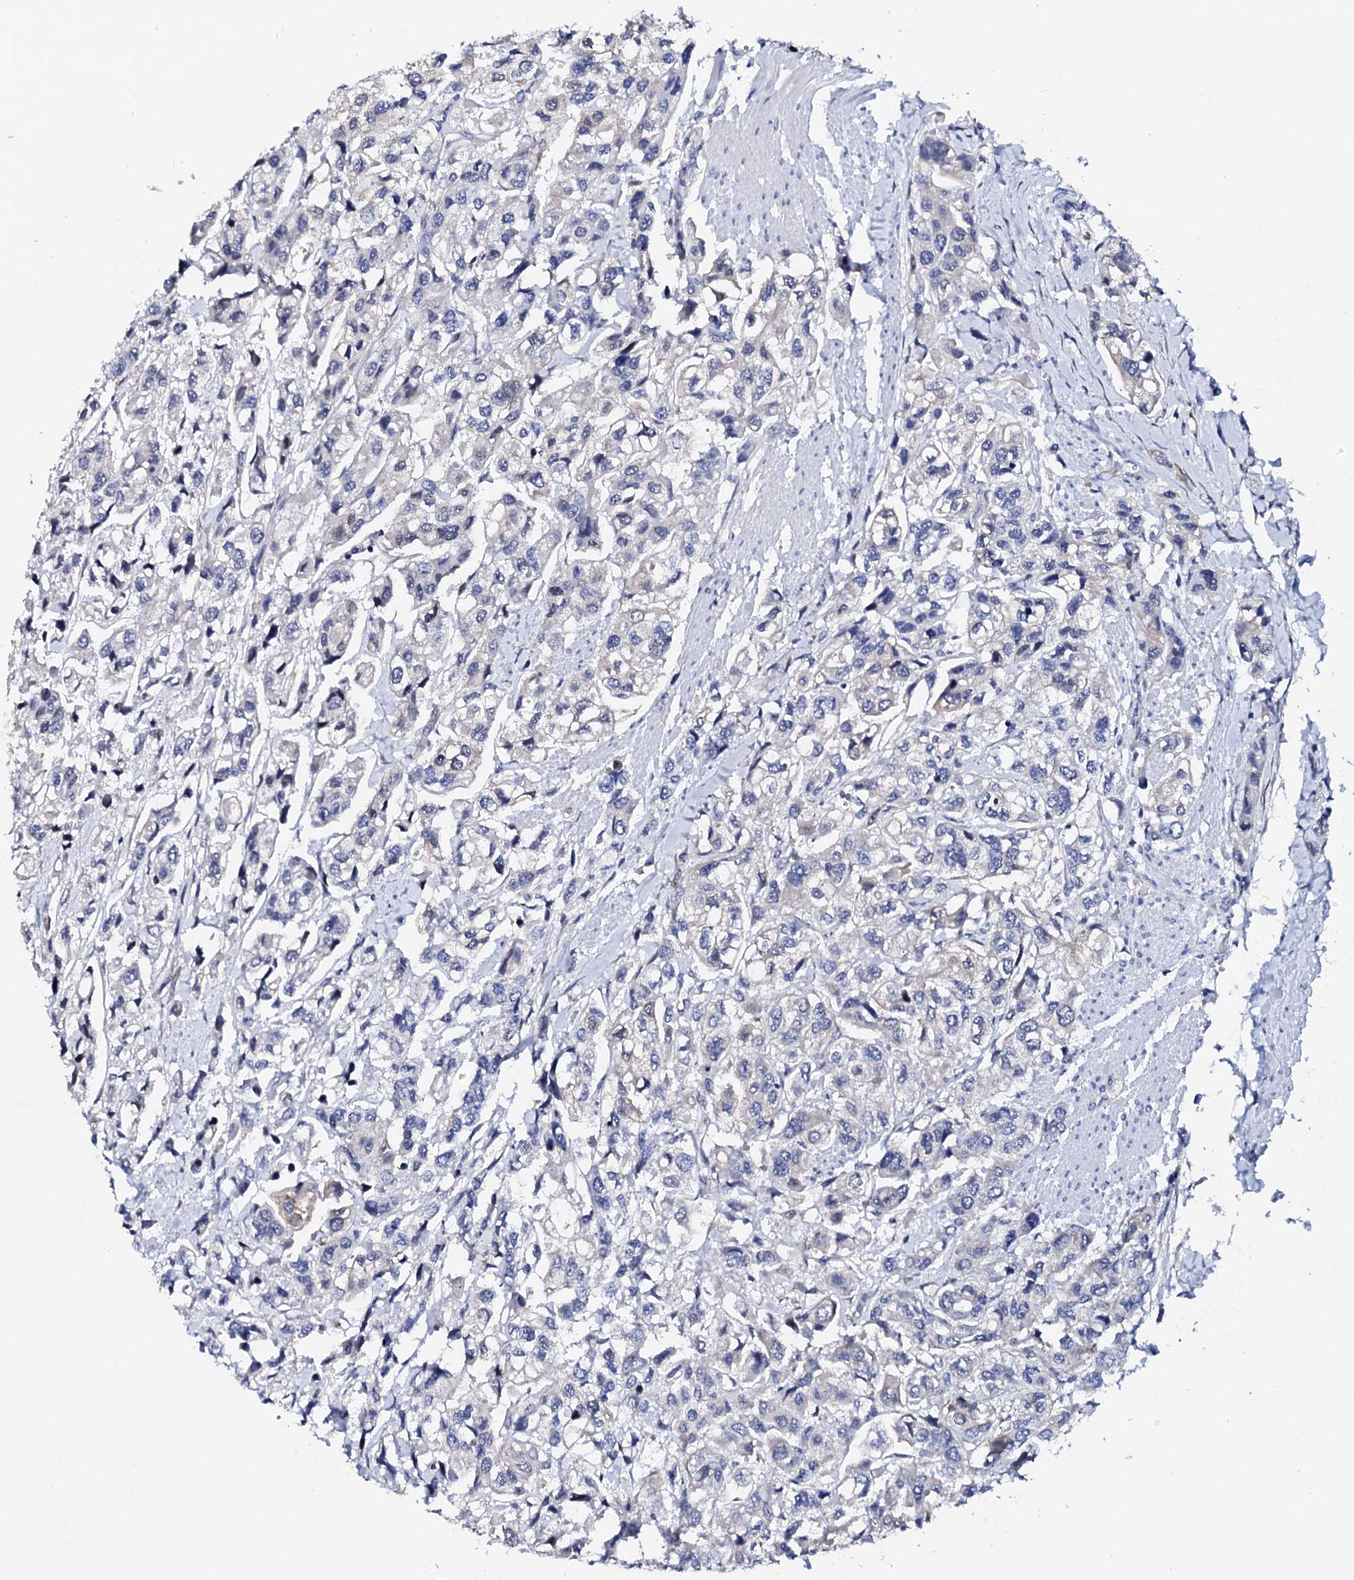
{"staining": {"intensity": "negative", "quantity": "none", "location": "none"}, "tissue": "urothelial cancer", "cell_type": "Tumor cells", "image_type": "cancer", "snomed": [{"axis": "morphology", "description": "Urothelial carcinoma, High grade"}, {"axis": "topography", "description": "Urinary bladder"}], "caption": "There is no significant expression in tumor cells of urothelial cancer. (DAB IHC with hematoxylin counter stain).", "gene": "TRDN", "patient": {"sex": "male", "age": 67}}